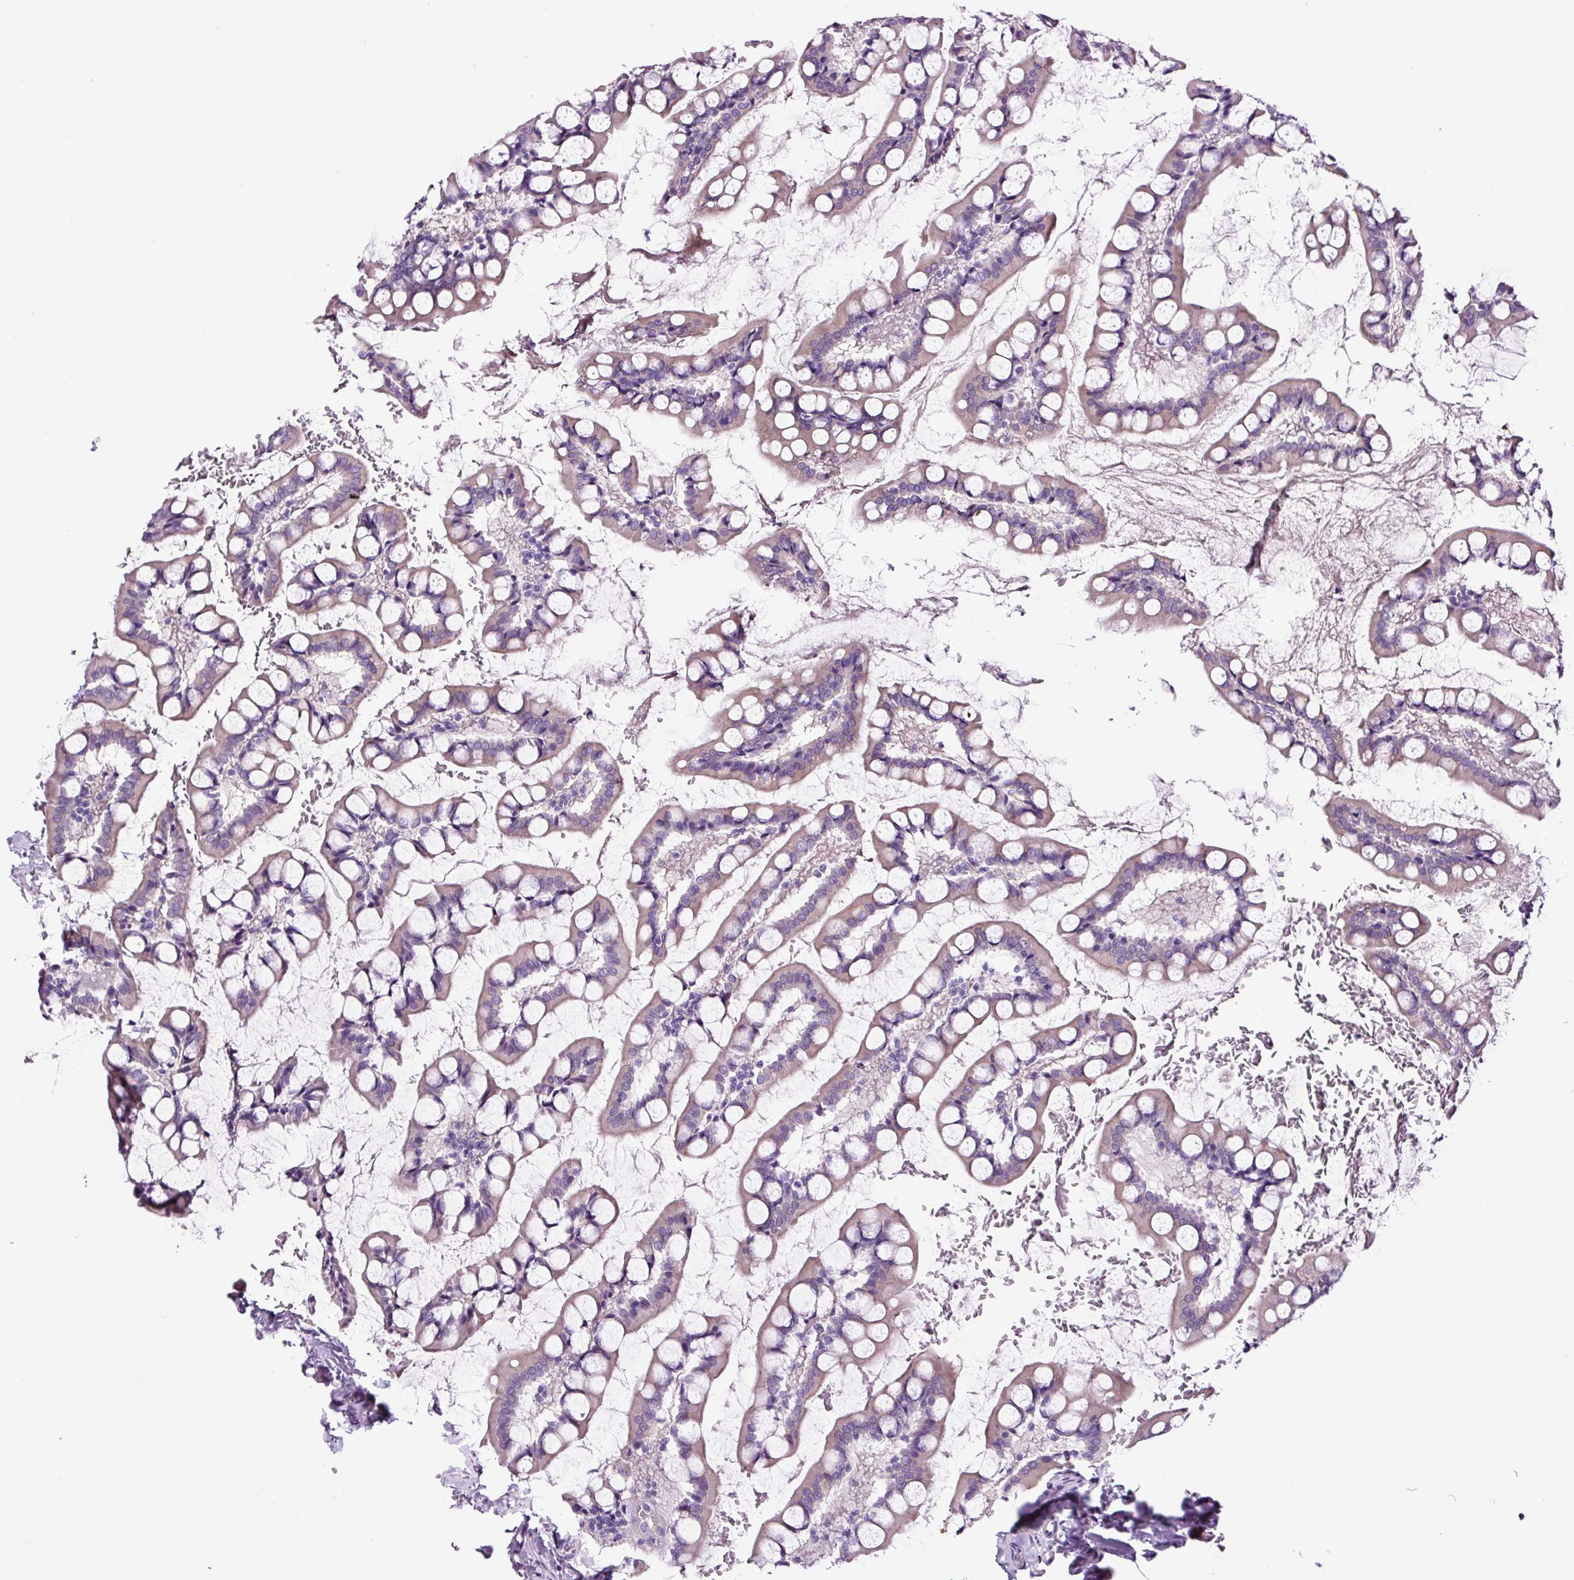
{"staining": {"intensity": "strong", "quantity": "<25%", "location": "cytoplasmic/membranous"}, "tissue": "small intestine", "cell_type": "Glandular cells", "image_type": "normal", "snomed": [{"axis": "morphology", "description": "Normal tissue, NOS"}, {"axis": "topography", "description": "Small intestine"}], "caption": "Immunohistochemistry (IHC) histopathology image of benign small intestine stained for a protein (brown), which demonstrates medium levels of strong cytoplasmic/membranous expression in approximately <25% of glandular cells.", "gene": "FBXL7", "patient": {"sex": "male", "age": 52}}